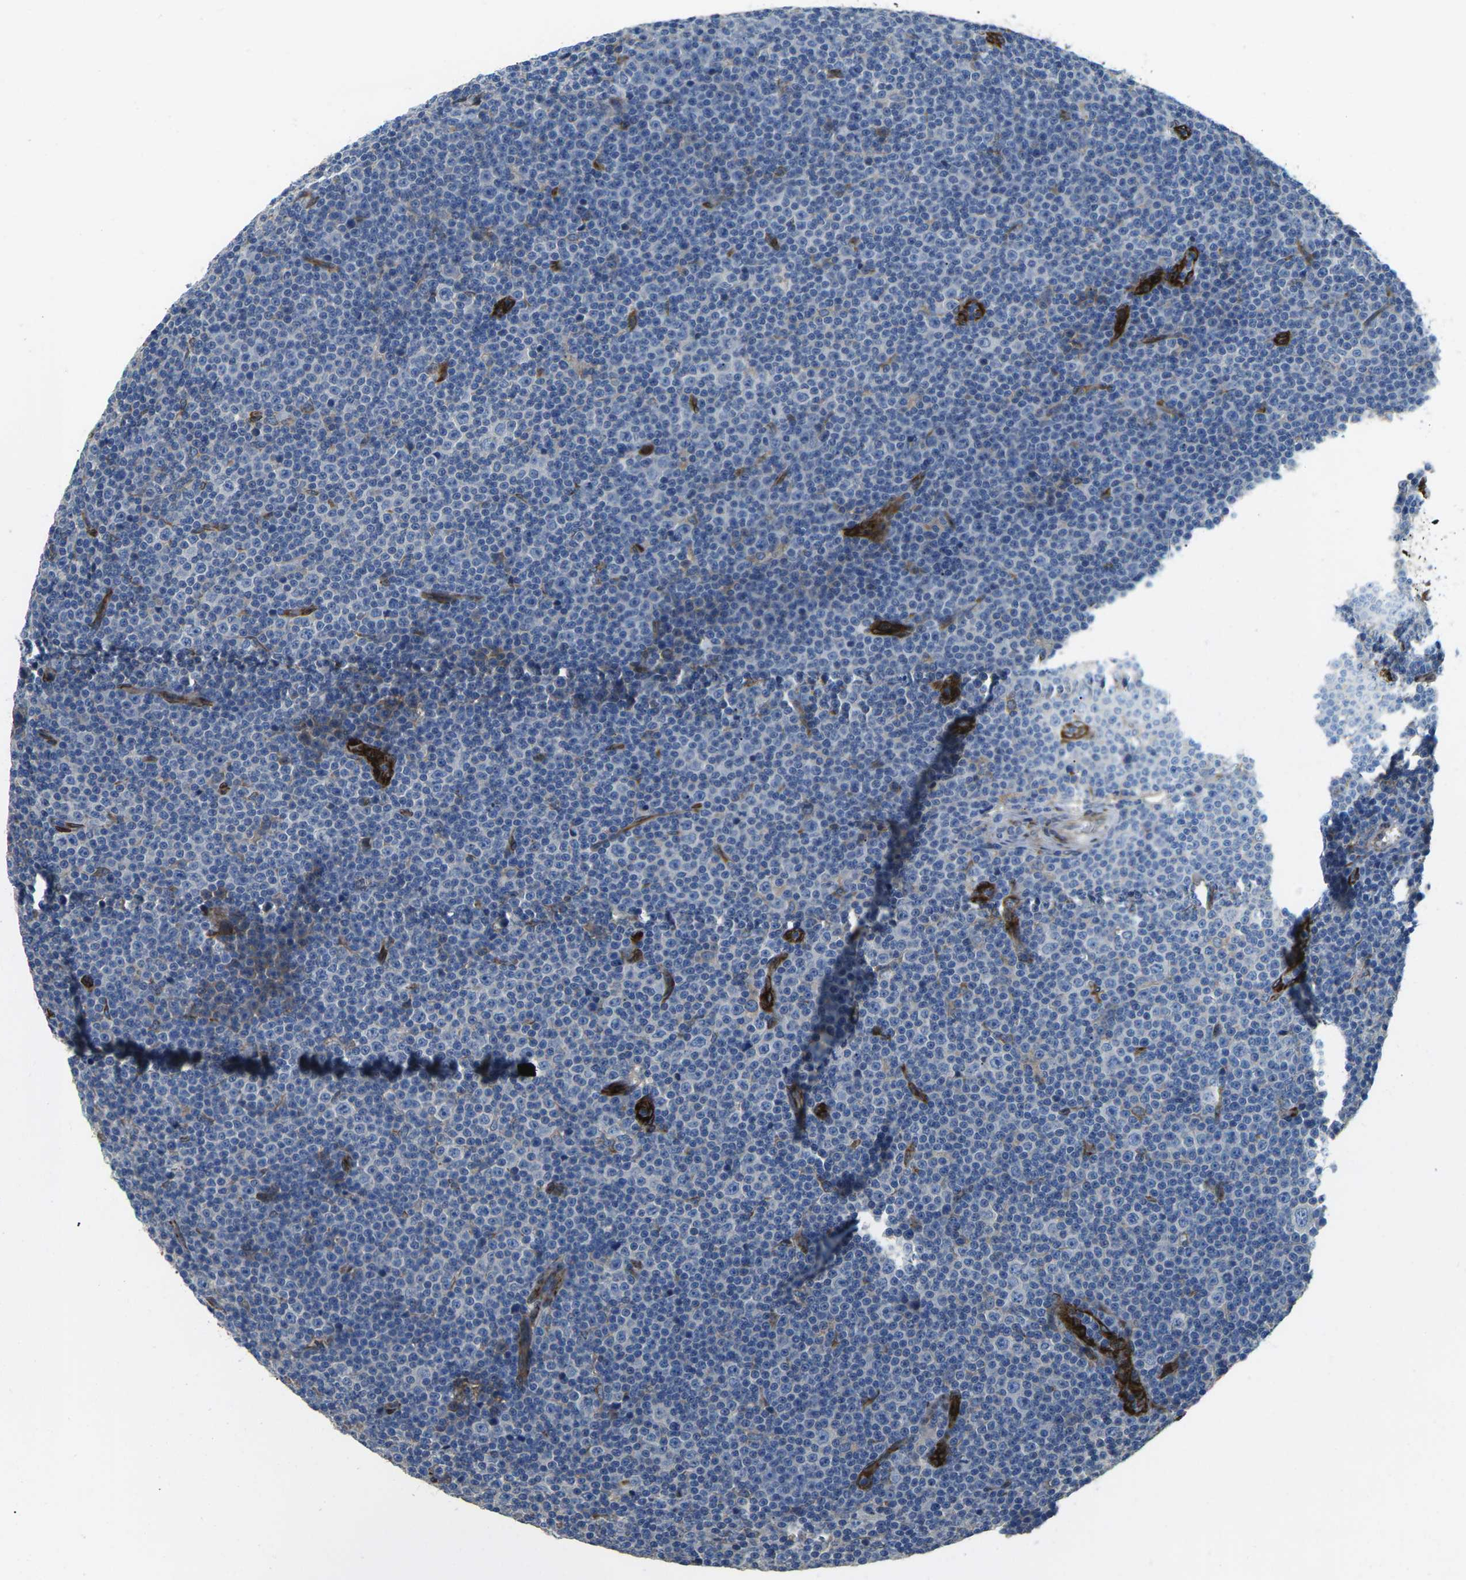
{"staining": {"intensity": "negative", "quantity": "none", "location": "none"}, "tissue": "lymphoma", "cell_type": "Tumor cells", "image_type": "cancer", "snomed": [{"axis": "morphology", "description": "Malignant lymphoma, non-Hodgkin's type, Low grade"}, {"axis": "topography", "description": "Lymph node"}], "caption": "A histopathology image of human low-grade malignant lymphoma, non-Hodgkin's type is negative for staining in tumor cells.", "gene": "PDZD8", "patient": {"sex": "female", "age": 67}}